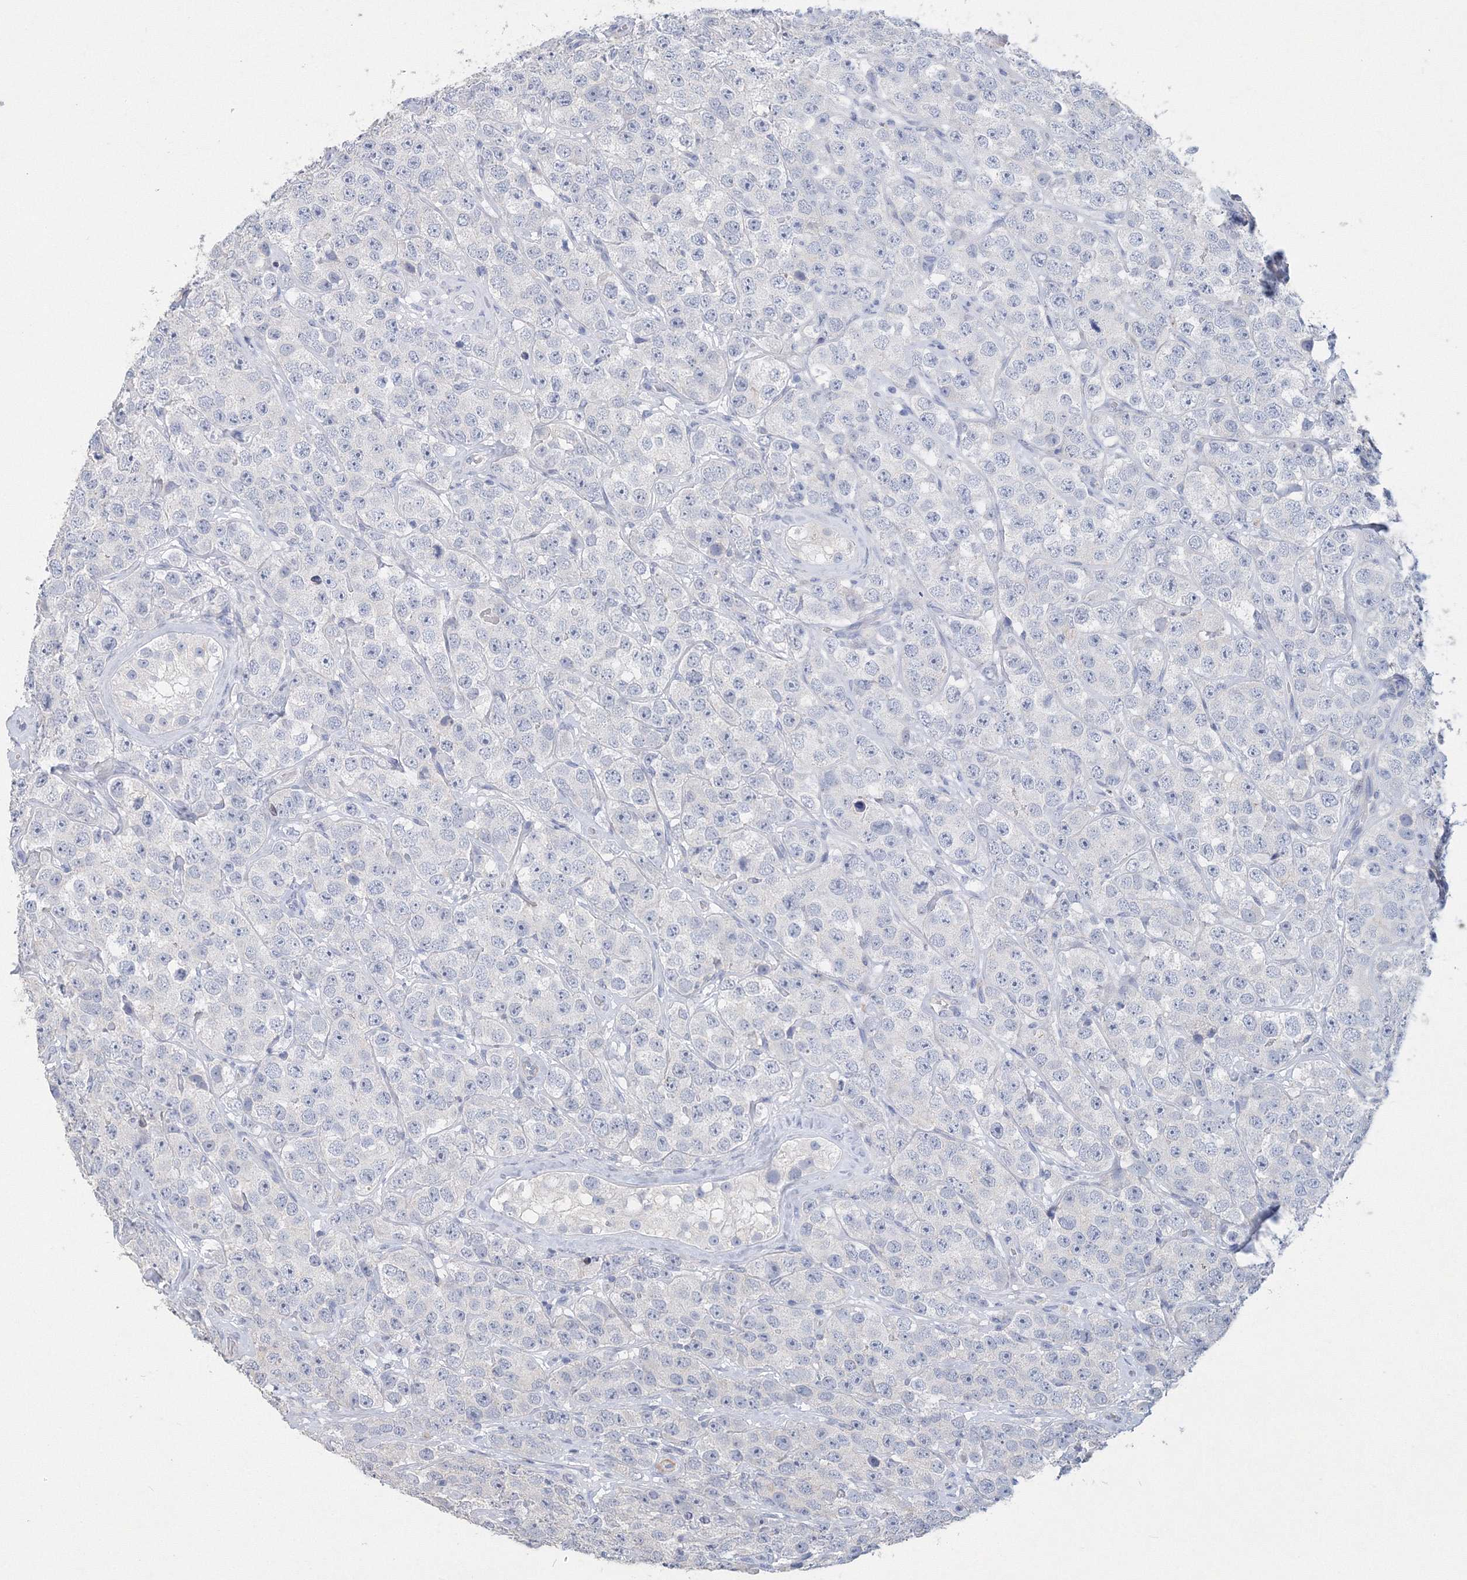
{"staining": {"intensity": "negative", "quantity": "none", "location": "none"}, "tissue": "testis cancer", "cell_type": "Tumor cells", "image_type": "cancer", "snomed": [{"axis": "morphology", "description": "Seminoma, NOS"}, {"axis": "topography", "description": "Testis"}], "caption": "Immunohistochemical staining of human testis cancer demonstrates no significant staining in tumor cells.", "gene": "OSBPL6", "patient": {"sex": "male", "age": 28}}